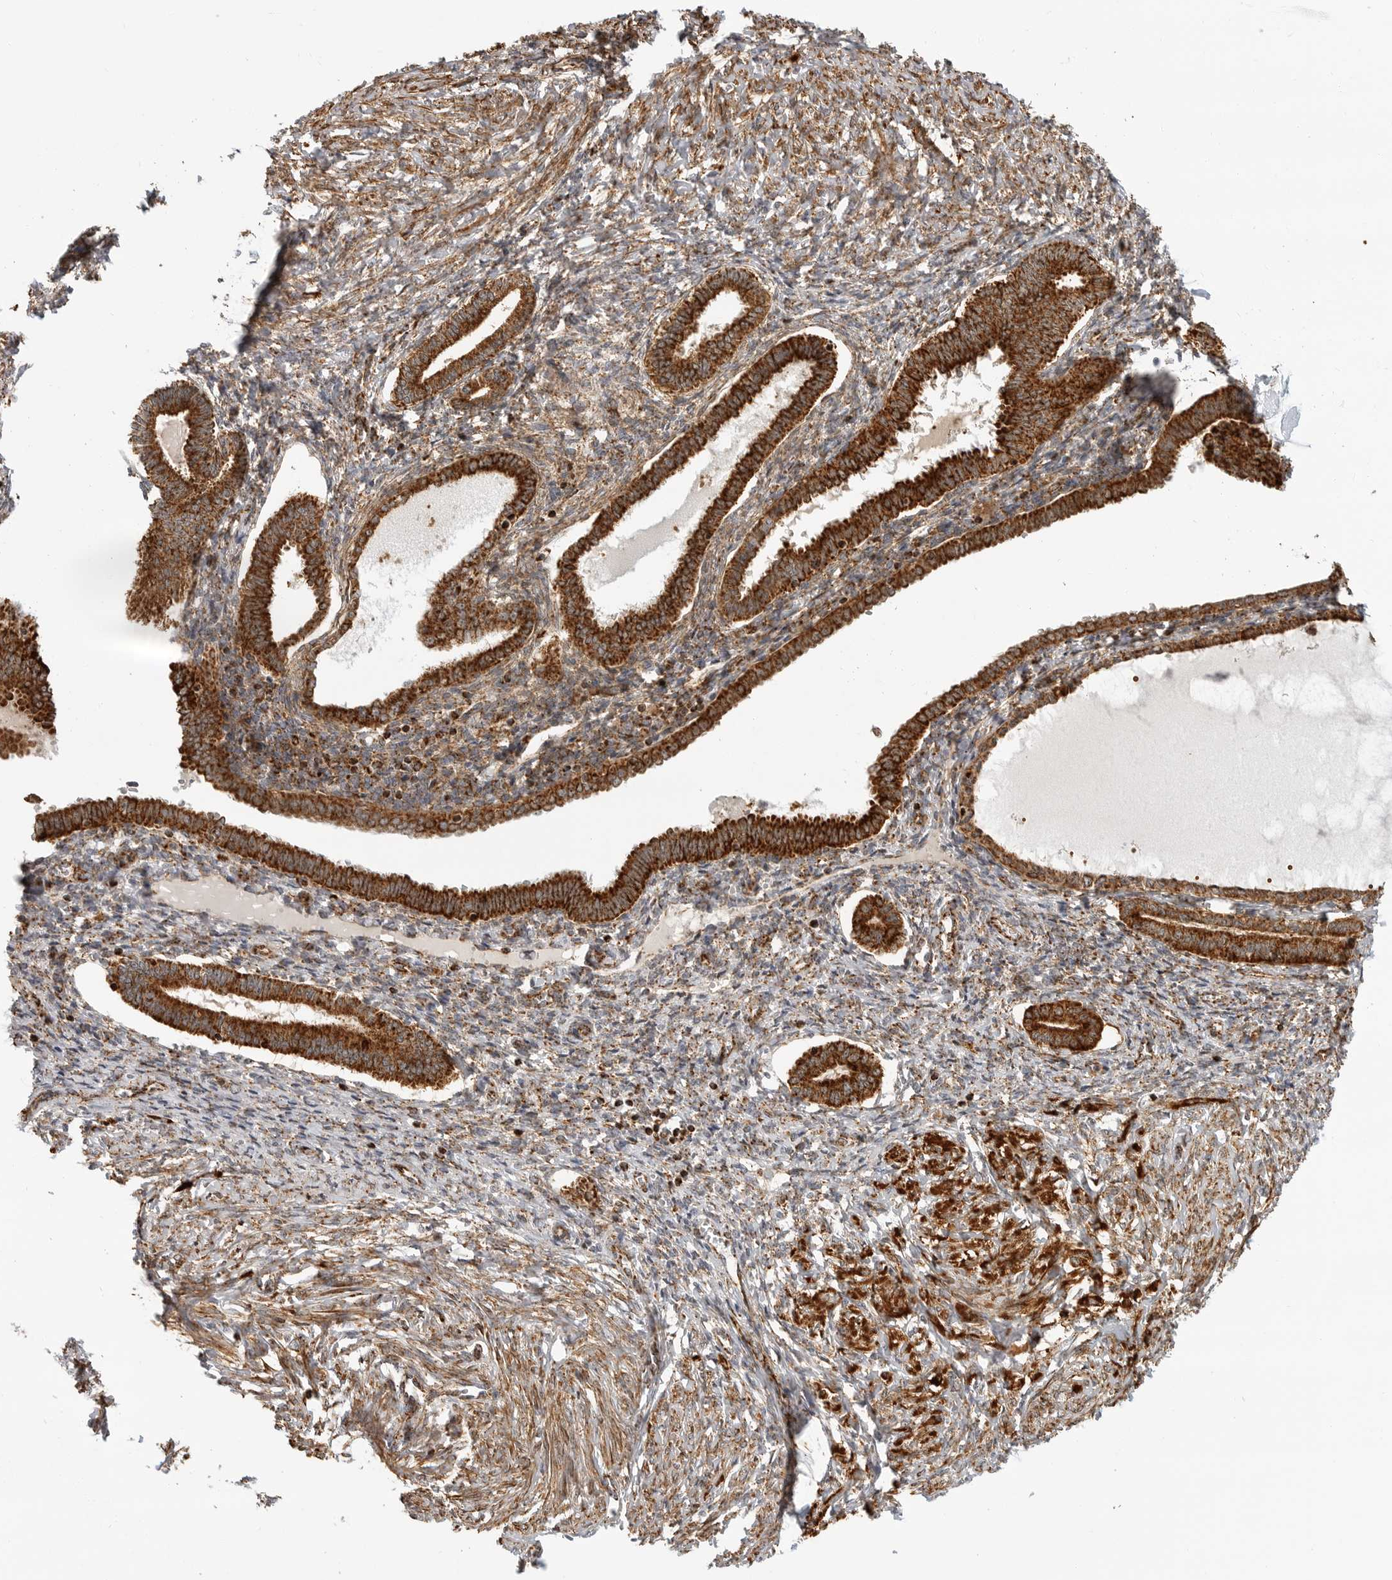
{"staining": {"intensity": "strong", "quantity": ">75%", "location": "cytoplasmic/membranous"}, "tissue": "endometrium", "cell_type": "Cells in endometrial stroma", "image_type": "normal", "snomed": [{"axis": "morphology", "description": "Normal tissue, NOS"}, {"axis": "topography", "description": "Endometrium"}], "caption": "A brown stain highlights strong cytoplasmic/membranous staining of a protein in cells in endometrial stroma of benign endometrium. The protein is stained brown, and the nuclei are stained in blue (DAB (3,3'-diaminobenzidine) IHC with brightfield microscopy, high magnification).", "gene": "BMP2K", "patient": {"sex": "female", "age": 77}}